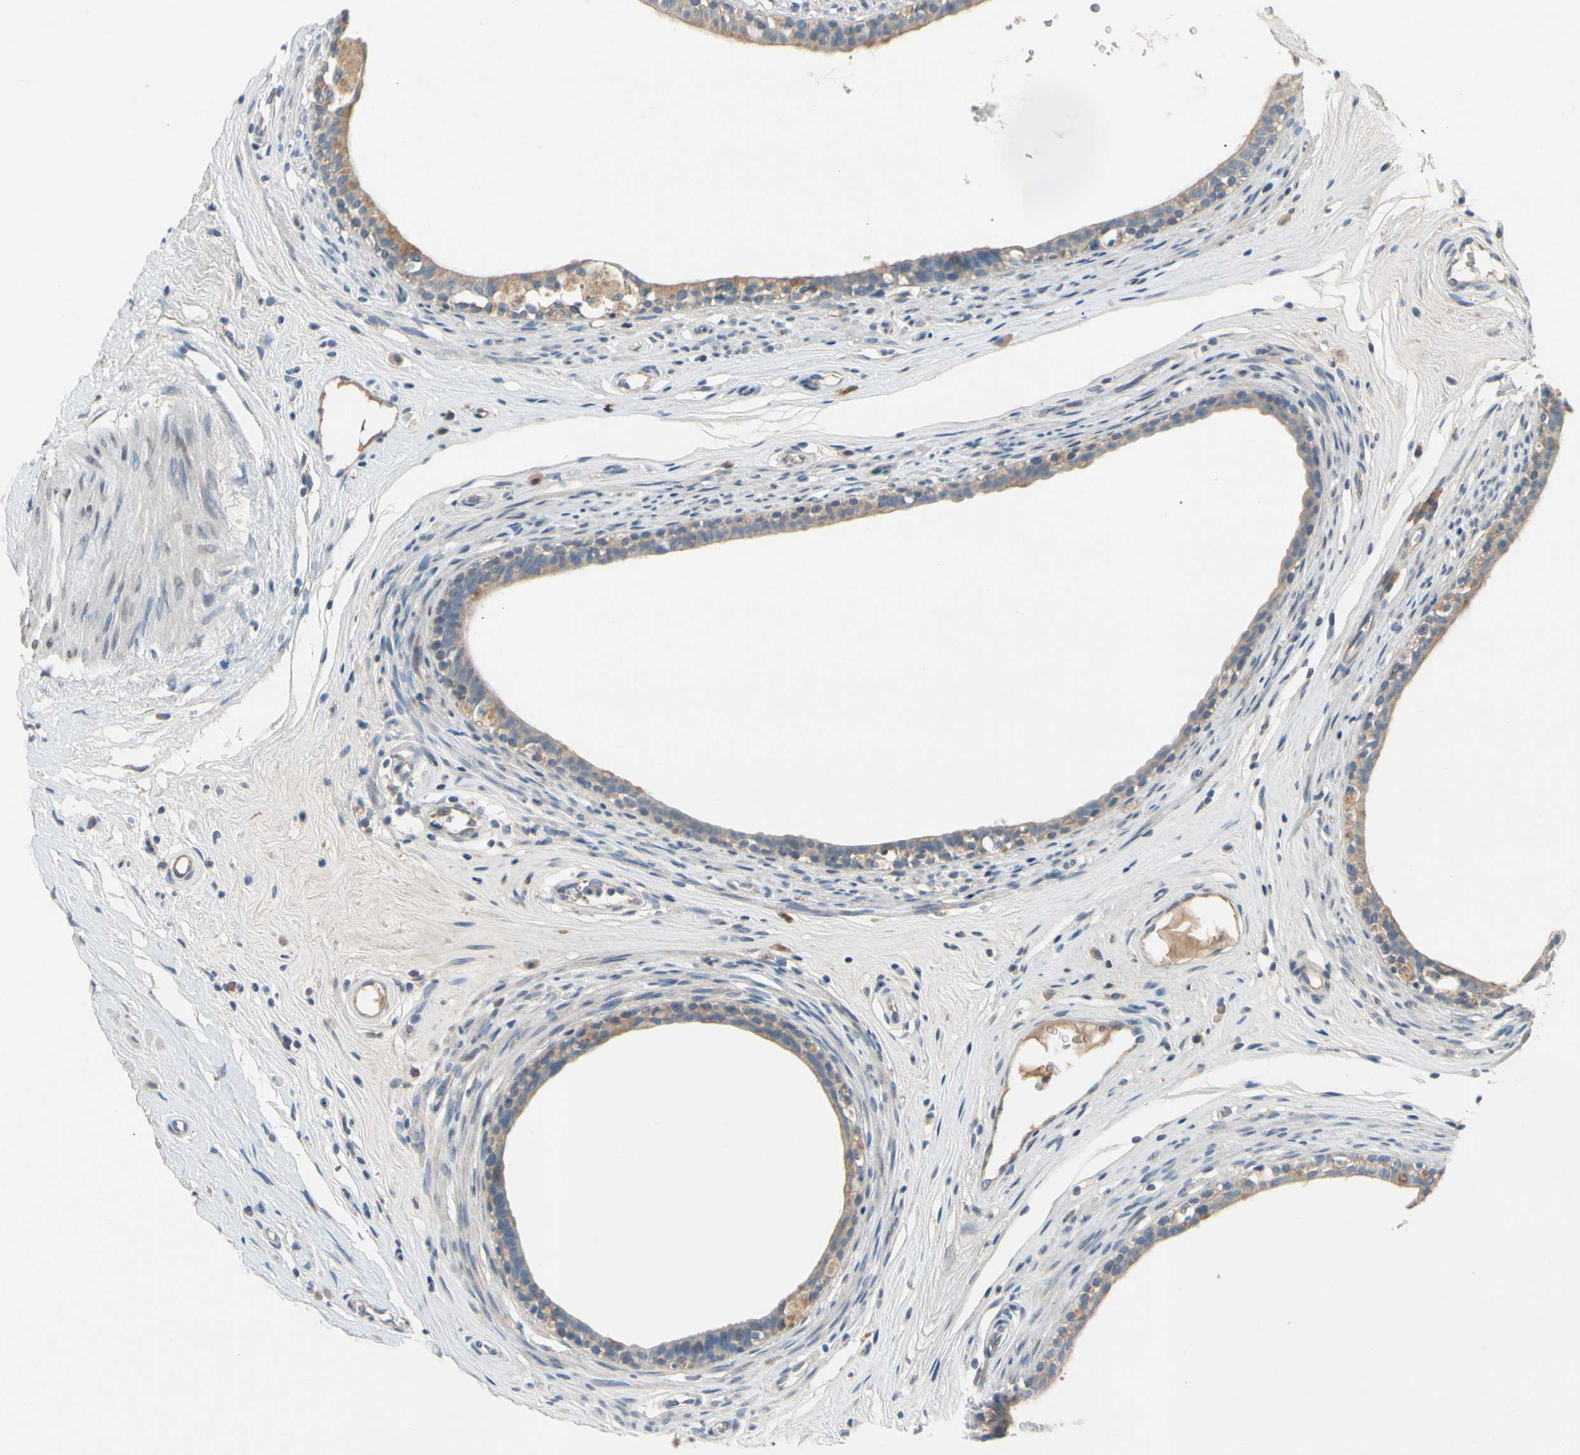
{"staining": {"intensity": "weak", "quantity": ">75%", "location": "cytoplasmic/membranous"}, "tissue": "epididymis", "cell_type": "Glandular cells", "image_type": "normal", "snomed": [{"axis": "morphology", "description": "Normal tissue, NOS"}, {"axis": "morphology", "description": "Inflammation, NOS"}, {"axis": "topography", "description": "Epididymis"}], "caption": "High-magnification brightfield microscopy of normal epididymis stained with DAB (brown) and counterstained with hematoxylin (blue). glandular cells exhibit weak cytoplasmic/membranous staining is identified in approximately>75% of cells. The staining is performed using DAB (3,3'-diaminobenzidine) brown chromogen to label protein expression. The nuclei are counter-stained blue using hematoxylin.", "gene": "PIP5K1B", "patient": {"sex": "male", "age": 84}}